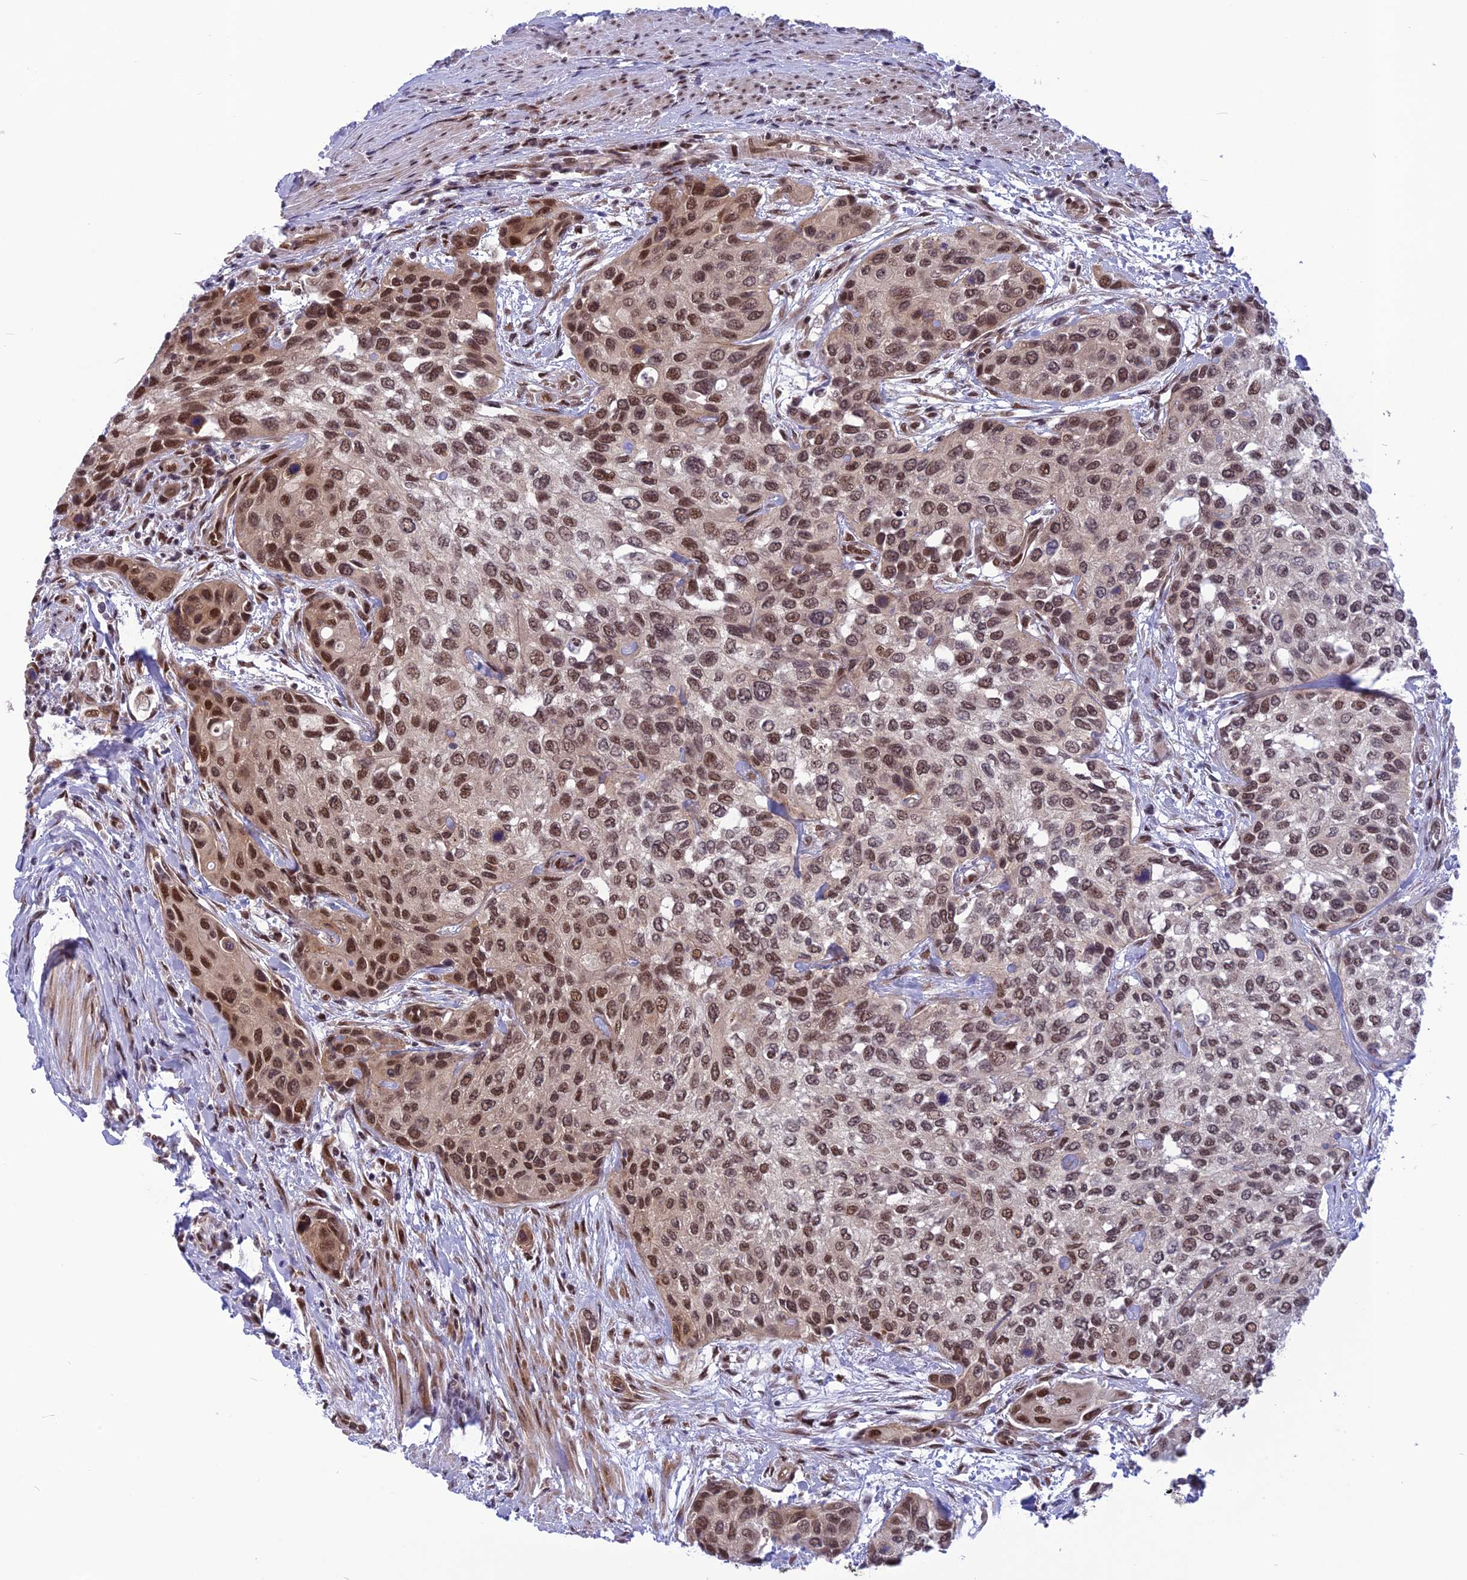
{"staining": {"intensity": "moderate", "quantity": ">75%", "location": "nuclear"}, "tissue": "urothelial cancer", "cell_type": "Tumor cells", "image_type": "cancer", "snomed": [{"axis": "morphology", "description": "Normal tissue, NOS"}, {"axis": "morphology", "description": "Urothelial carcinoma, High grade"}, {"axis": "topography", "description": "Vascular tissue"}, {"axis": "topography", "description": "Urinary bladder"}], "caption": "Tumor cells show moderate nuclear staining in approximately >75% of cells in urothelial carcinoma (high-grade).", "gene": "RTRAF", "patient": {"sex": "female", "age": 56}}